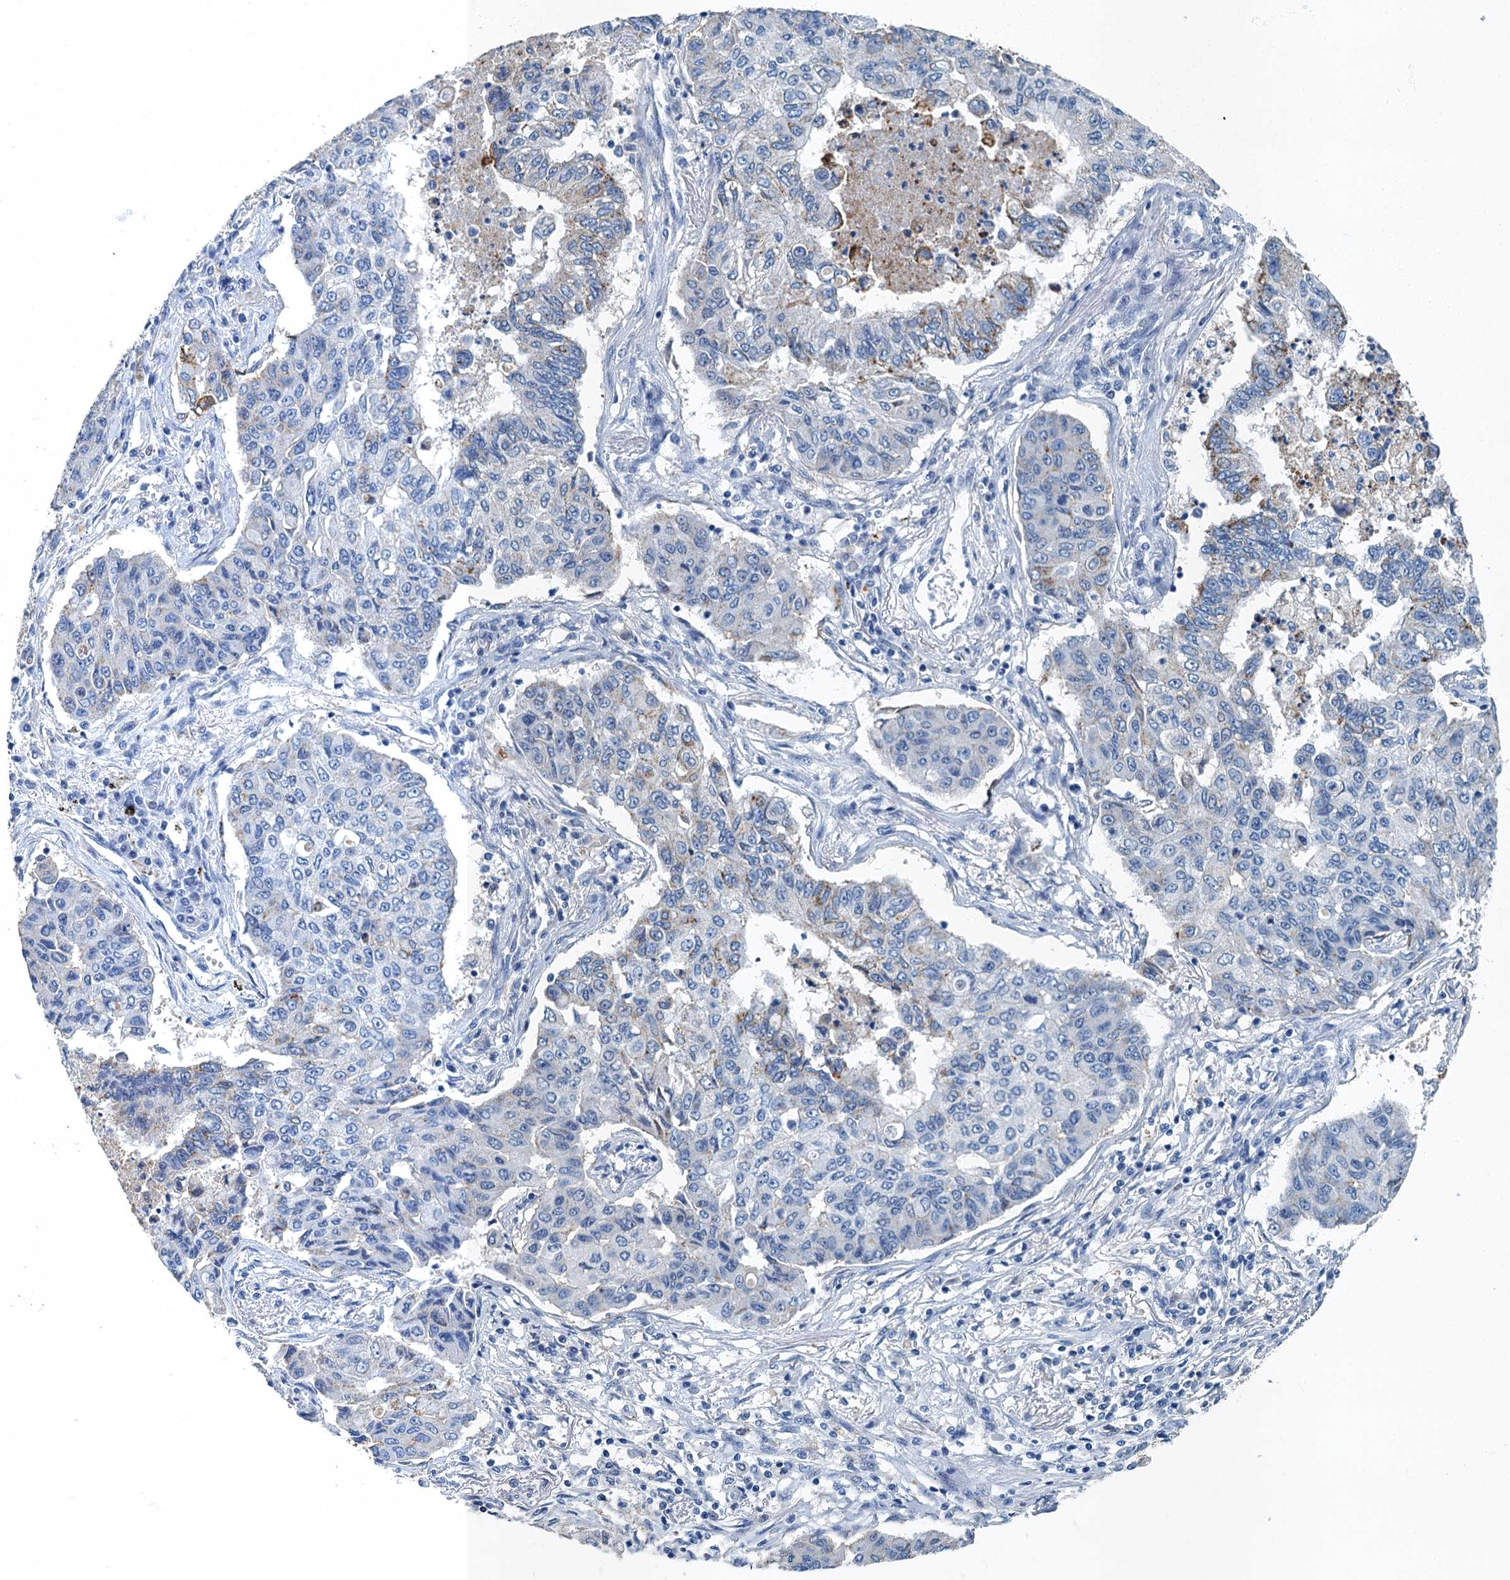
{"staining": {"intensity": "weak", "quantity": "<25%", "location": "cytoplasmic/membranous"}, "tissue": "lung cancer", "cell_type": "Tumor cells", "image_type": "cancer", "snomed": [{"axis": "morphology", "description": "Squamous cell carcinoma, NOS"}, {"axis": "topography", "description": "Lung"}], "caption": "High magnification brightfield microscopy of lung cancer (squamous cell carcinoma) stained with DAB (3,3'-diaminobenzidine) (brown) and counterstained with hematoxylin (blue): tumor cells show no significant expression. (DAB (3,3'-diaminobenzidine) immunohistochemistry with hematoxylin counter stain).", "gene": "GADL1", "patient": {"sex": "male", "age": 74}}